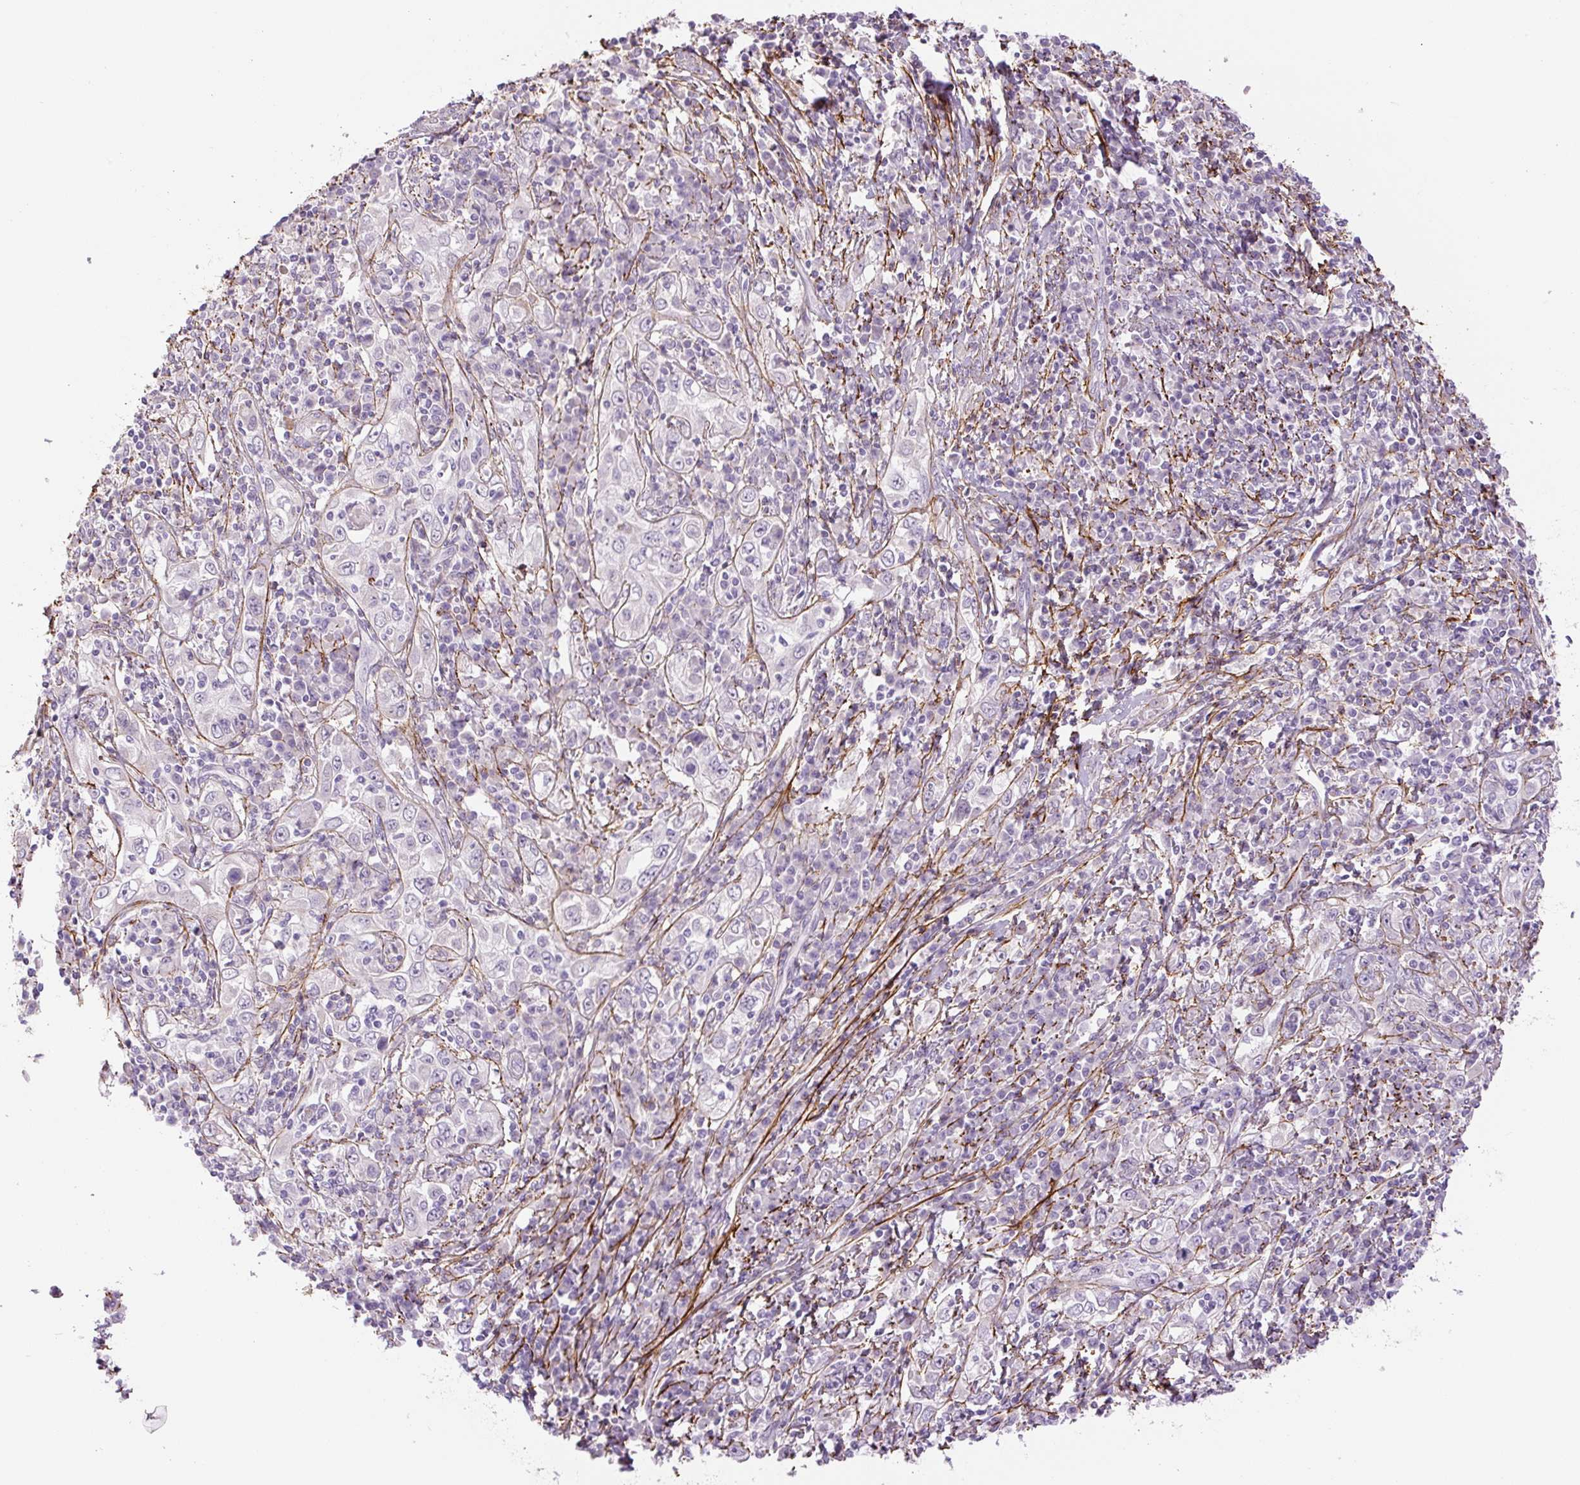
{"staining": {"intensity": "negative", "quantity": "none", "location": "none"}, "tissue": "cervical cancer", "cell_type": "Tumor cells", "image_type": "cancer", "snomed": [{"axis": "morphology", "description": "Squamous cell carcinoma, NOS"}, {"axis": "topography", "description": "Cervix"}], "caption": "Cervical cancer (squamous cell carcinoma) stained for a protein using immunohistochemistry (IHC) reveals no staining tumor cells.", "gene": "FBN1", "patient": {"sex": "female", "age": 46}}